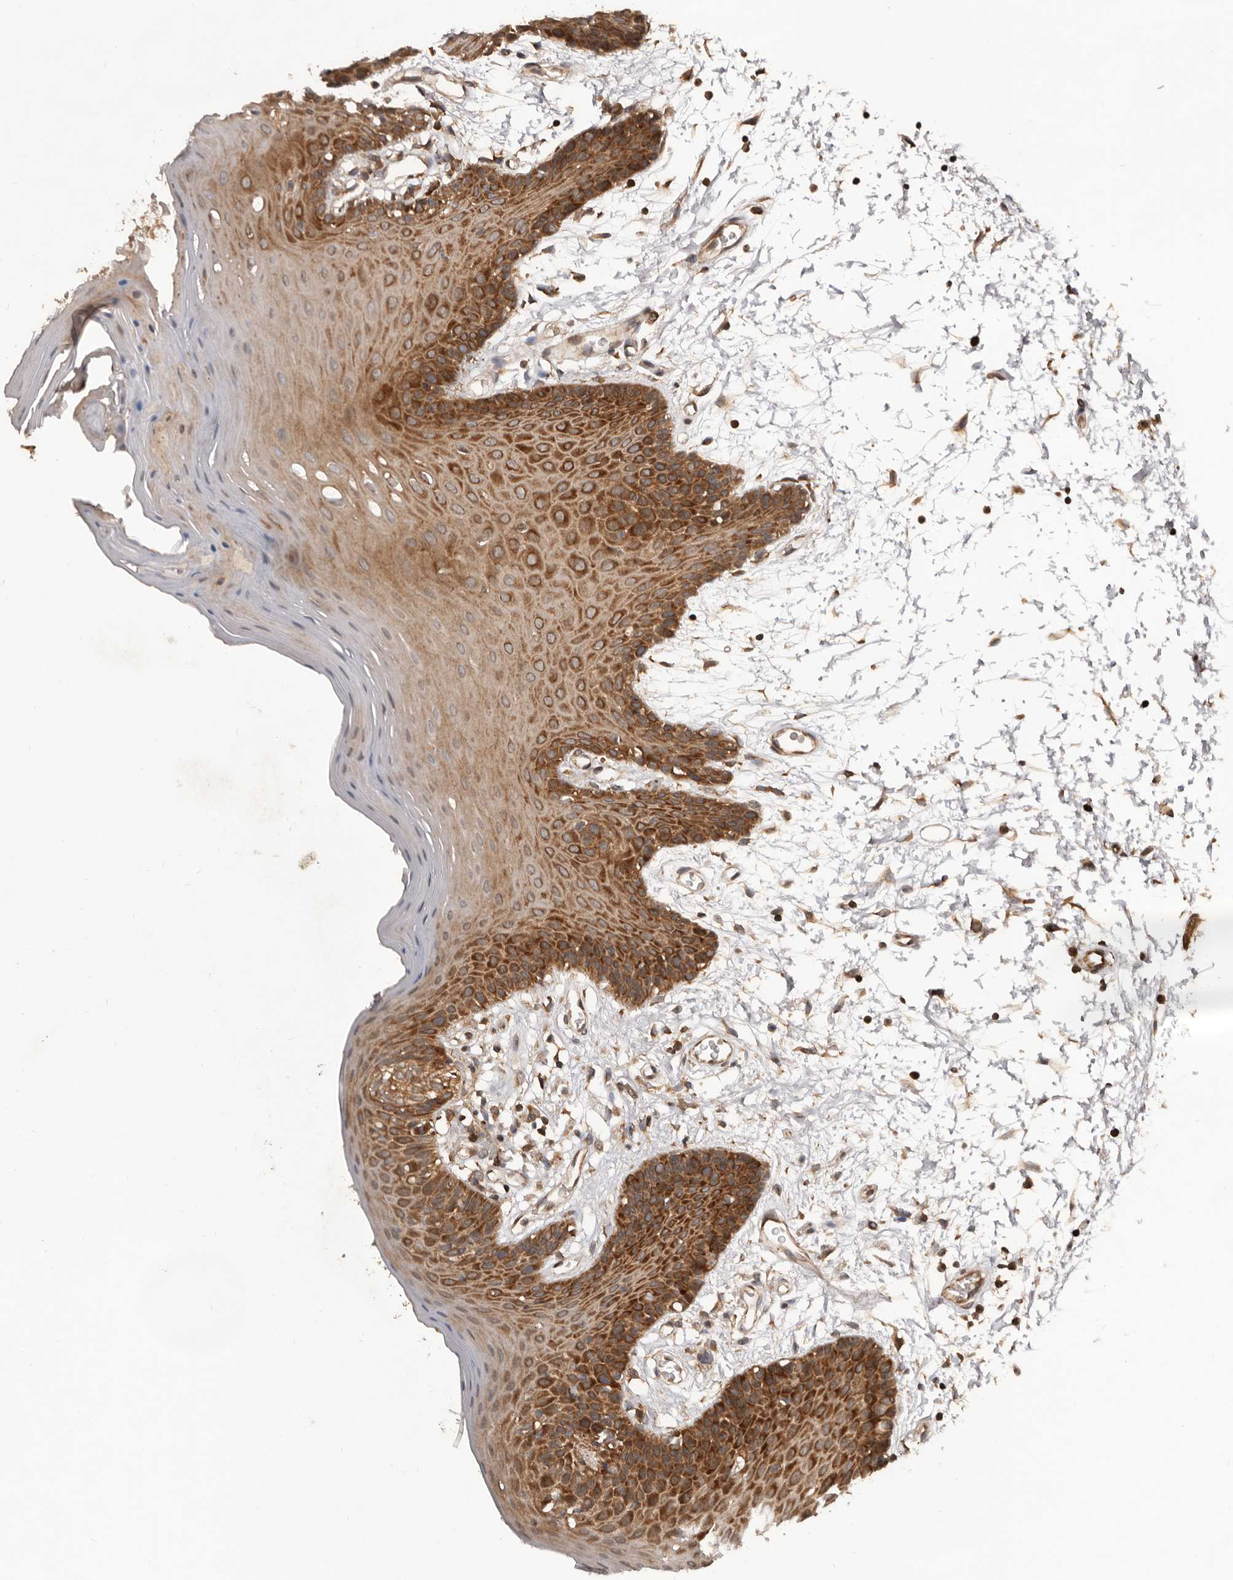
{"staining": {"intensity": "strong", "quantity": ">75%", "location": "cytoplasmic/membranous"}, "tissue": "oral mucosa", "cell_type": "Squamous epithelial cells", "image_type": "normal", "snomed": [{"axis": "morphology", "description": "Normal tissue, NOS"}, {"axis": "morphology", "description": "Squamous cell carcinoma, NOS"}, {"axis": "topography", "description": "Skeletal muscle"}, {"axis": "topography", "description": "Oral tissue"}, {"axis": "topography", "description": "Salivary gland"}, {"axis": "topography", "description": "Head-Neck"}], "caption": "A high amount of strong cytoplasmic/membranous staining is present in about >75% of squamous epithelial cells in benign oral mucosa. Ihc stains the protein in brown and the nuclei are stained blue.", "gene": "HBS1L", "patient": {"sex": "male", "age": 54}}